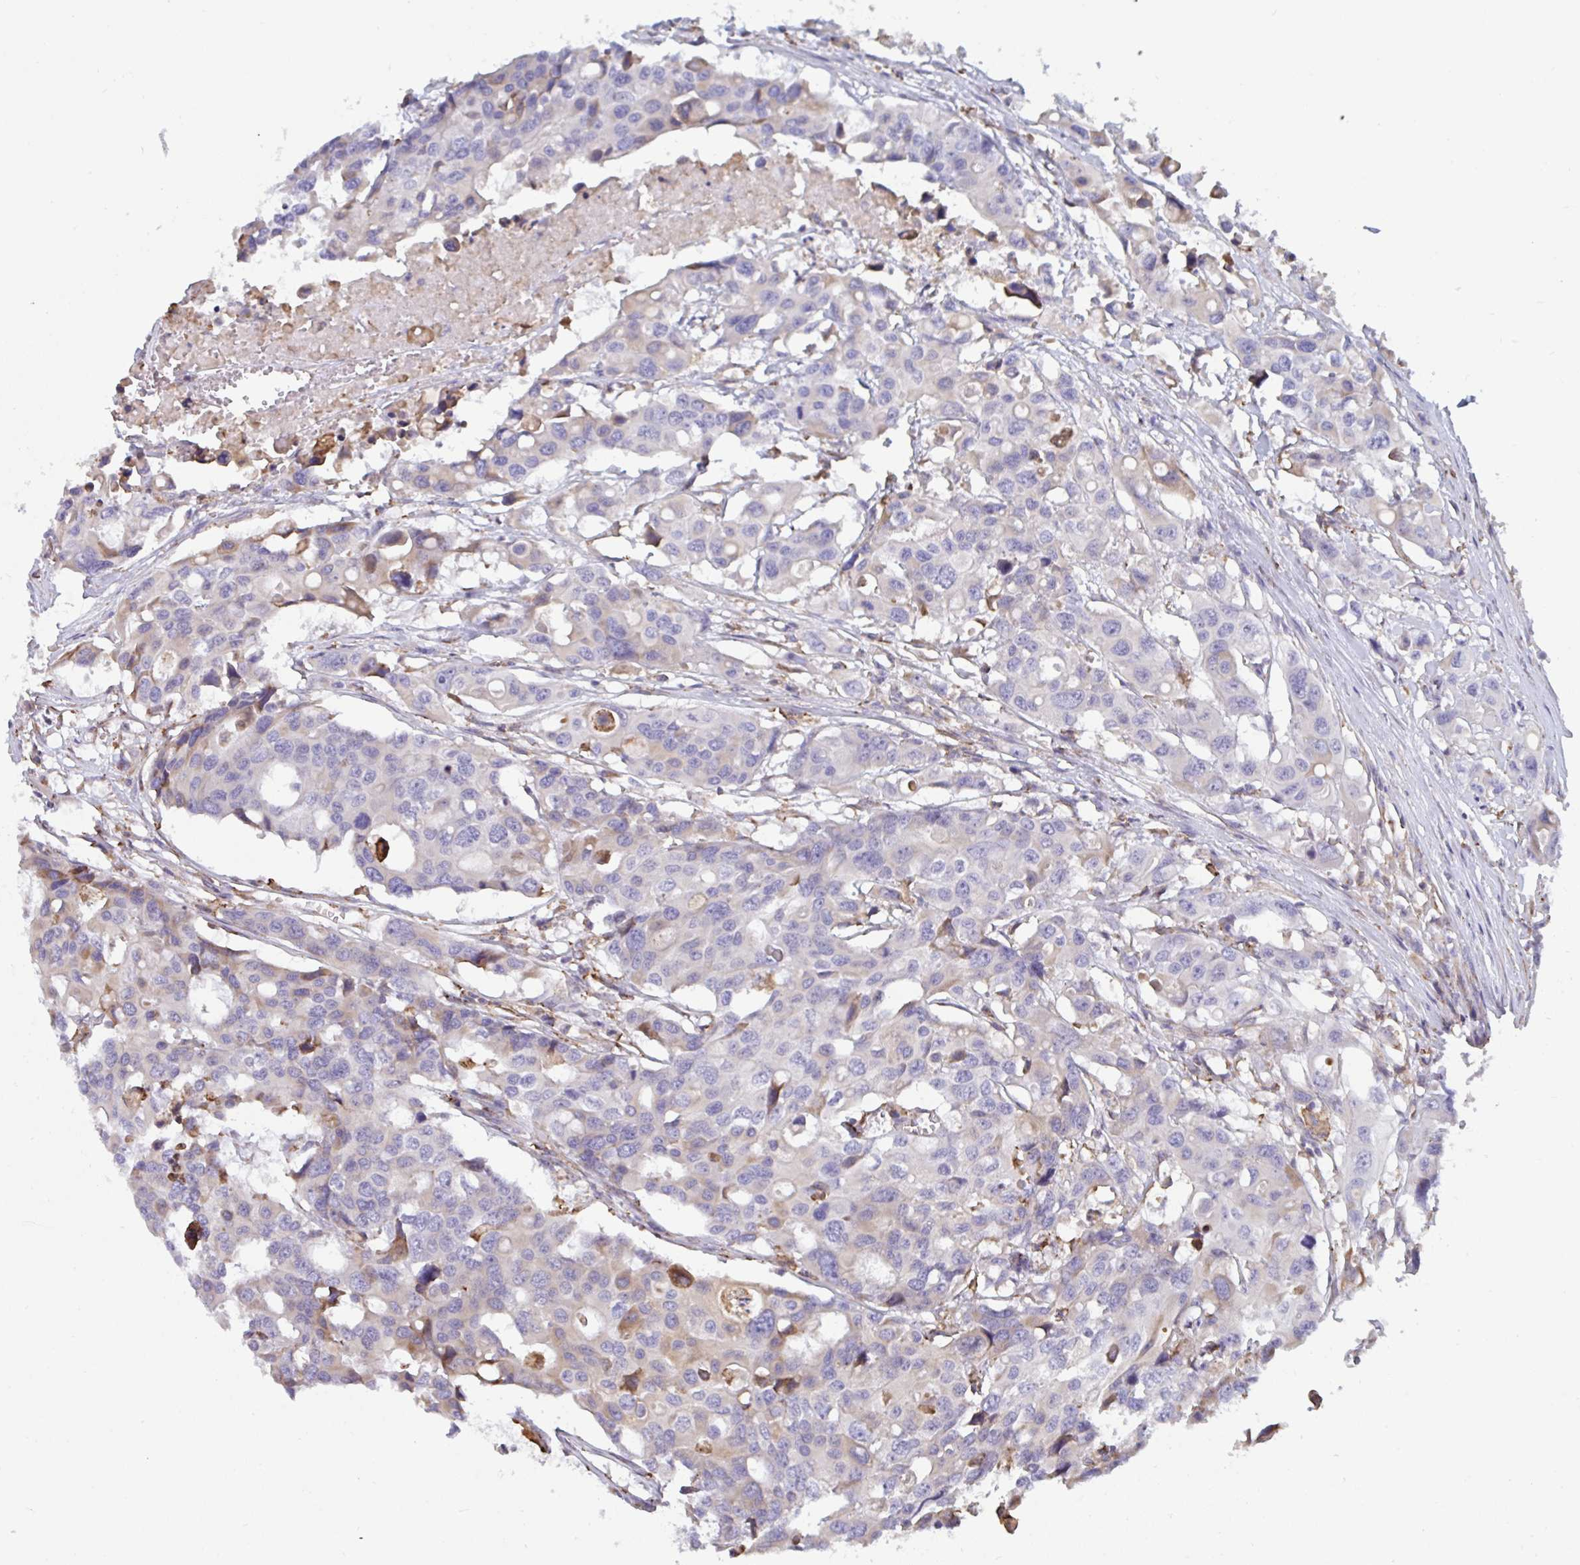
{"staining": {"intensity": "negative", "quantity": "none", "location": "none"}, "tissue": "colorectal cancer", "cell_type": "Tumor cells", "image_type": "cancer", "snomed": [{"axis": "morphology", "description": "Adenocarcinoma, NOS"}, {"axis": "topography", "description": "Colon"}], "caption": "Immunohistochemical staining of colorectal cancer (adenocarcinoma) displays no significant expression in tumor cells. (Brightfield microscopy of DAB (3,3'-diaminobenzidine) IHC at high magnification).", "gene": "MYMK", "patient": {"sex": "male", "age": 77}}